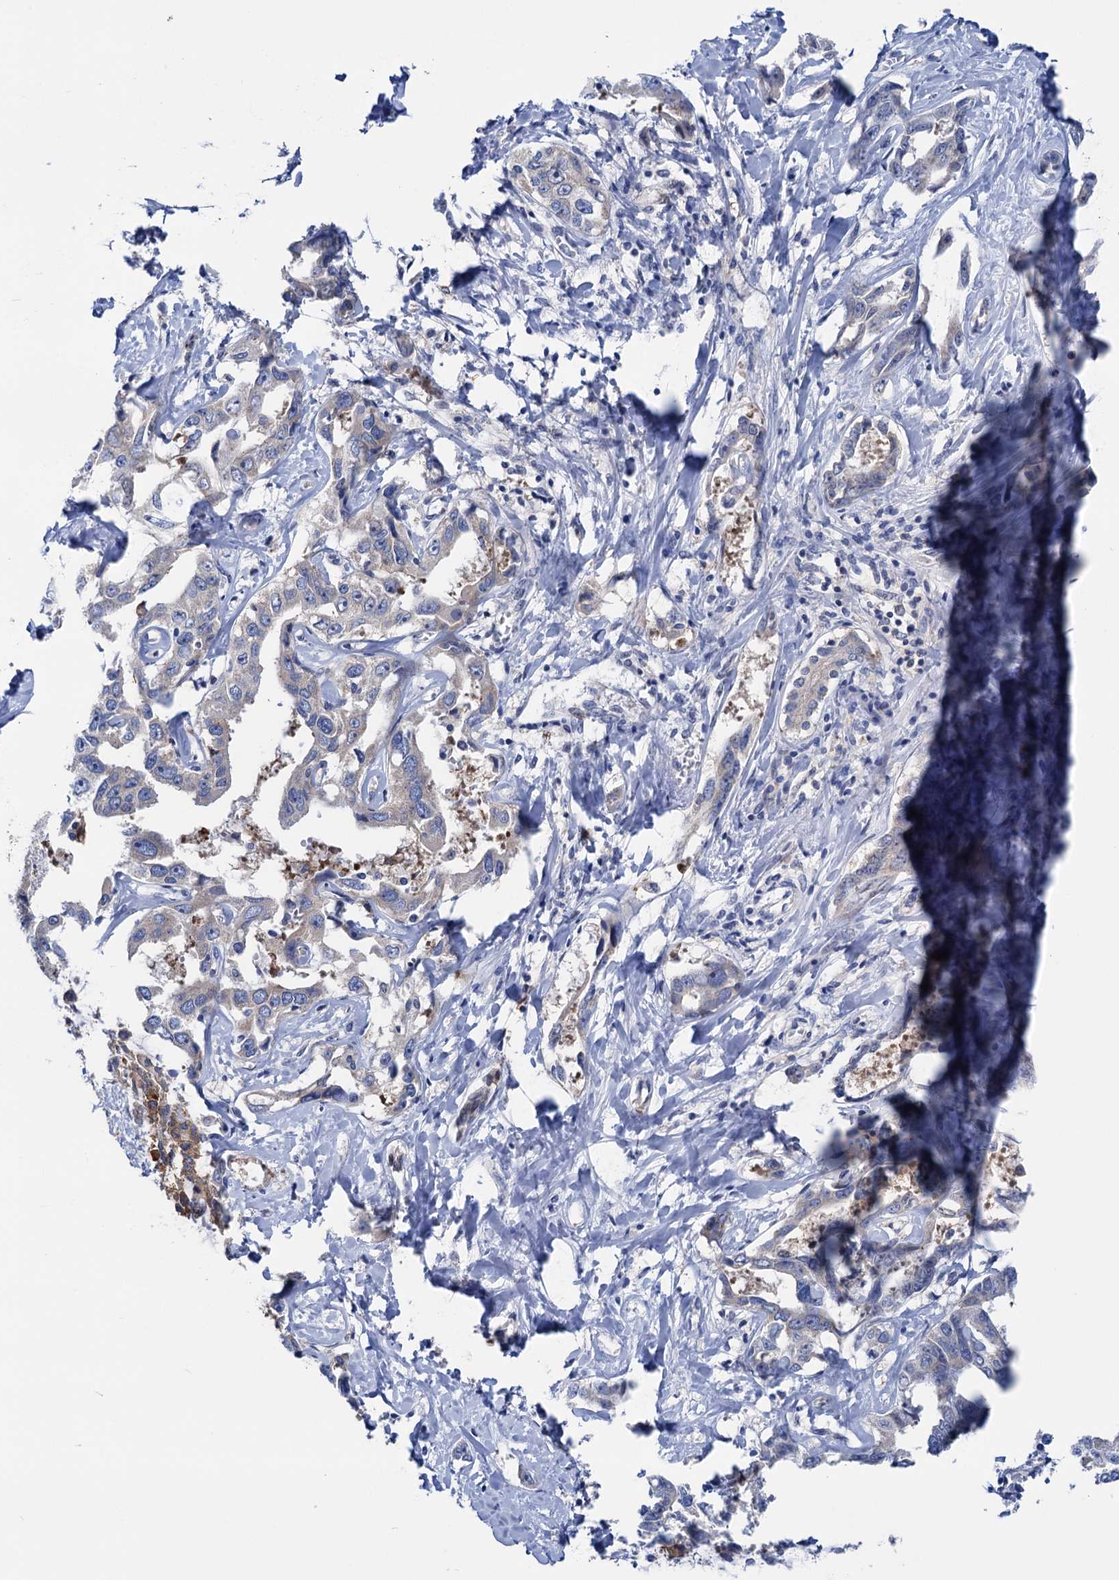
{"staining": {"intensity": "negative", "quantity": "none", "location": "none"}, "tissue": "liver cancer", "cell_type": "Tumor cells", "image_type": "cancer", "snomed": [{"axis": "morphology", "description": "Cholangiocarcinoma"}, {"axis": "topography", "description": "Liver"}], "caption": "Immunohistochemistry micrograph of neoplastic tissue: human liver cancer (cholangiocarcinoma) stained with DAB displays no significant protein staining in tumor cells. (DAB (3,3'-diaminobenzidine) immunohistochemistry with hematoxylin counter stain).", "gene": "ZNRD2", "patient": {"sex": "male", "age": 59}}